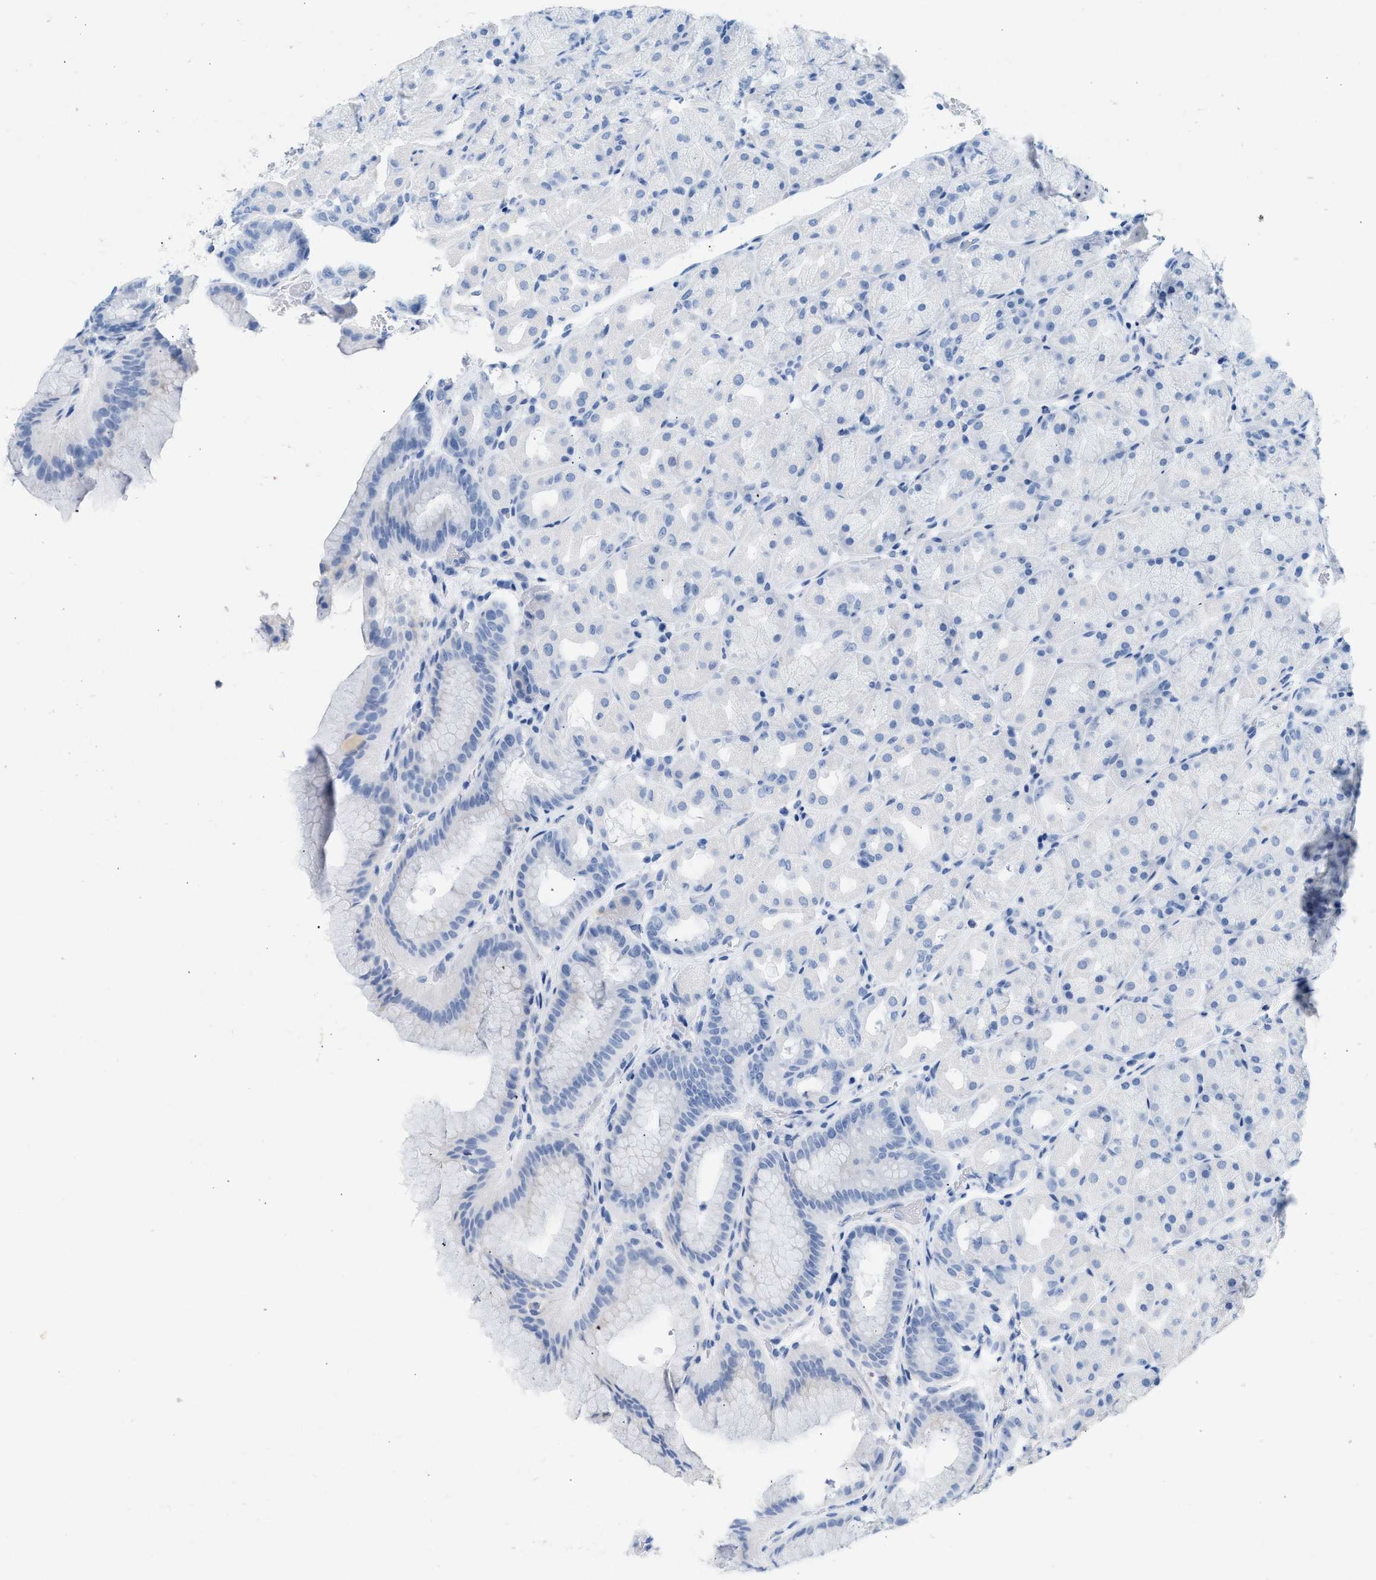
{"staining": {"intensity": "negative", "quantity": "none", "location": "none"}, "tissue": "stomach", "cell_type": "Glandular cells", "image_type": "normal", "snomed": [{"axis": "morphology", "description": "Normal tissue, NOS"}, {"axis": "morphology", "description": "Carcinoid, malignant, NOS"}, {"axis": "topography", "description": "Stomach, upper"}], "caption": "A high-resolution photomicrograph shows IHC staining of normal stomach, which reveals no significant positivity in glandular cells.", "gene": "HHATL", "patient": {"sex": "male", "age": 39}}